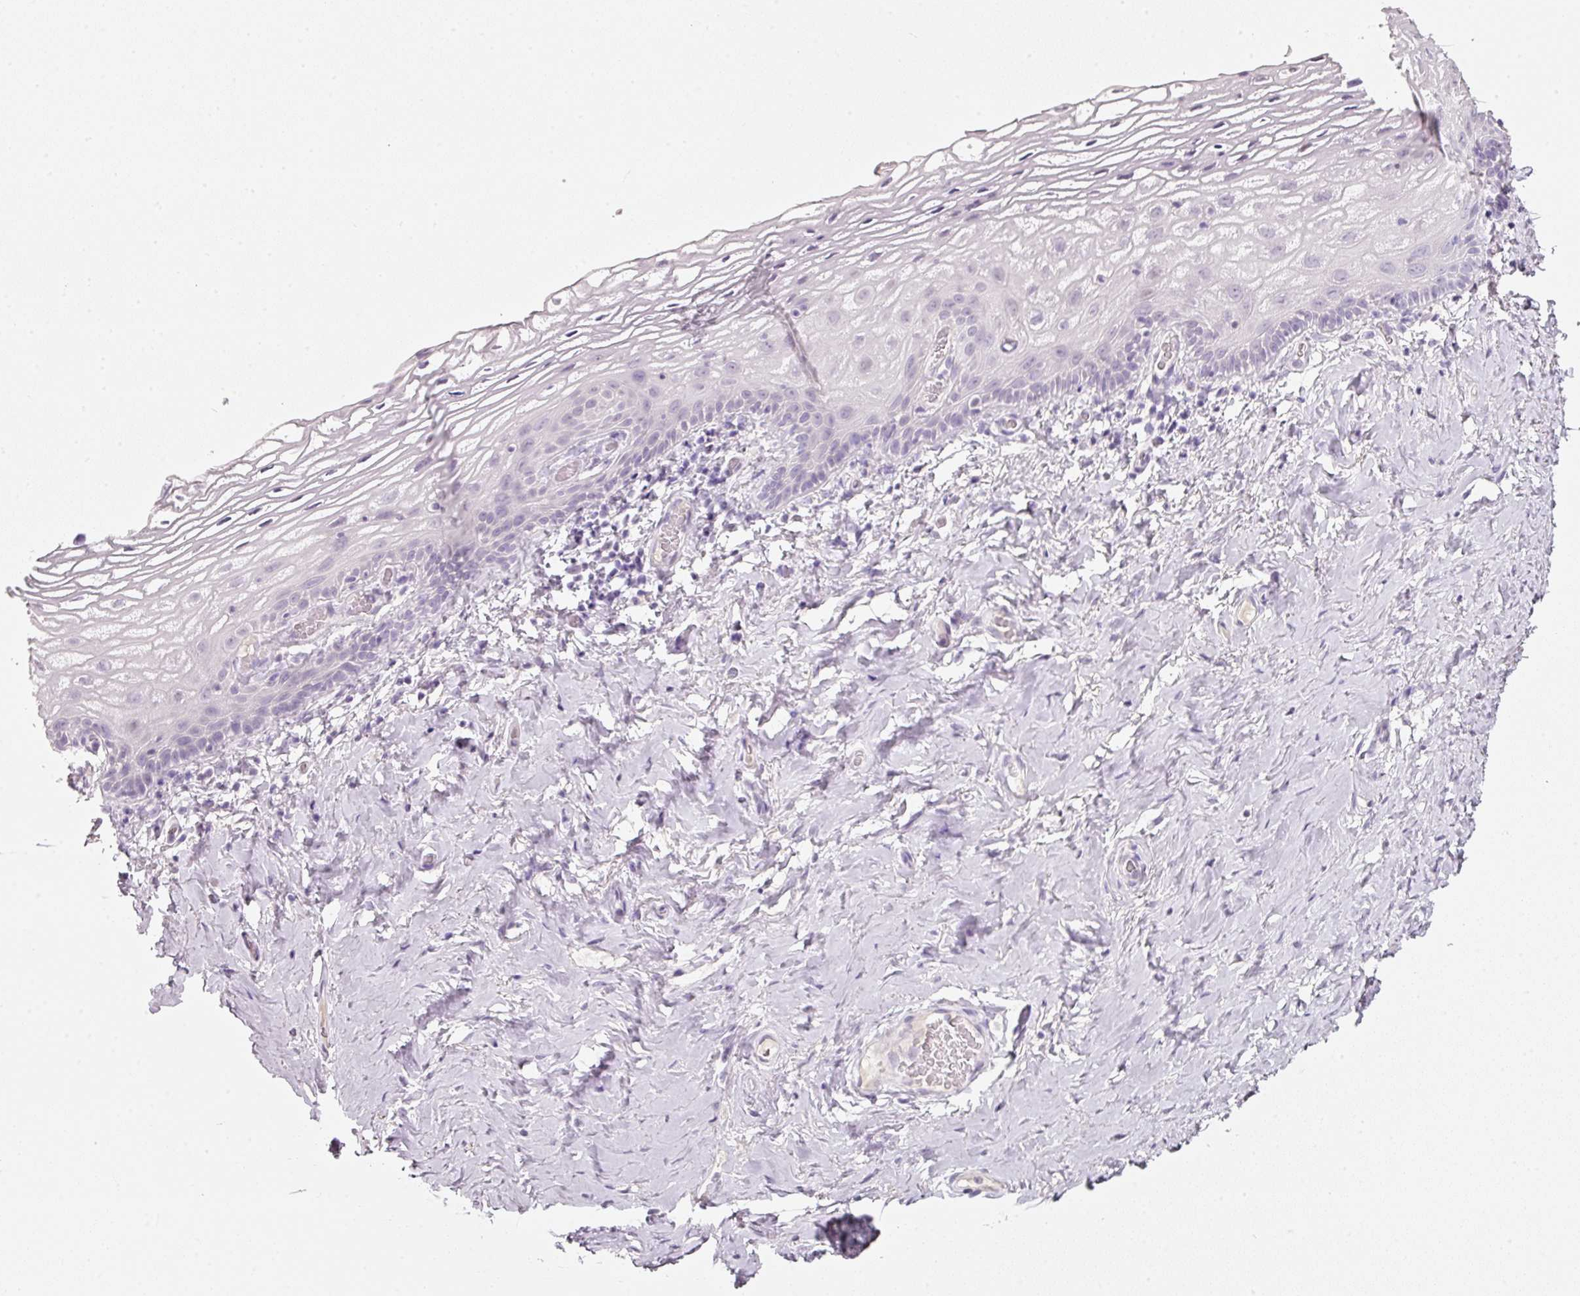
{"staining": {"intensity": "negative", "quantity": "none", "location": "none"}, "tissue": "vagina", "cell_type": "Squamous epithelial cells", "image_type": "normal", "snomed": [{"axis": "morphology", "description": "Normal tissue, NOS"}, {"axis": "morphology", "description": "Adenocarcinoma, NOS"}, {"axis": "topography", "description": "Rectum"}, {"axis": "topography", "description": "Vagina"}, {"axis": "topography", "description": "Peripheral nerve tissue"}], "caption": "Immunohistochemistry image of benign human vagina stained for a protein (brown), which shows no expression in squamous epithelial cells. (Brightfield microscopy of DAB (3,3'-diaminobenzidine) immunohistochemistry (IHC) at high magnification).", "gene": "ENSG00000206549", "patient": {"sex": "female", "age": 71}}